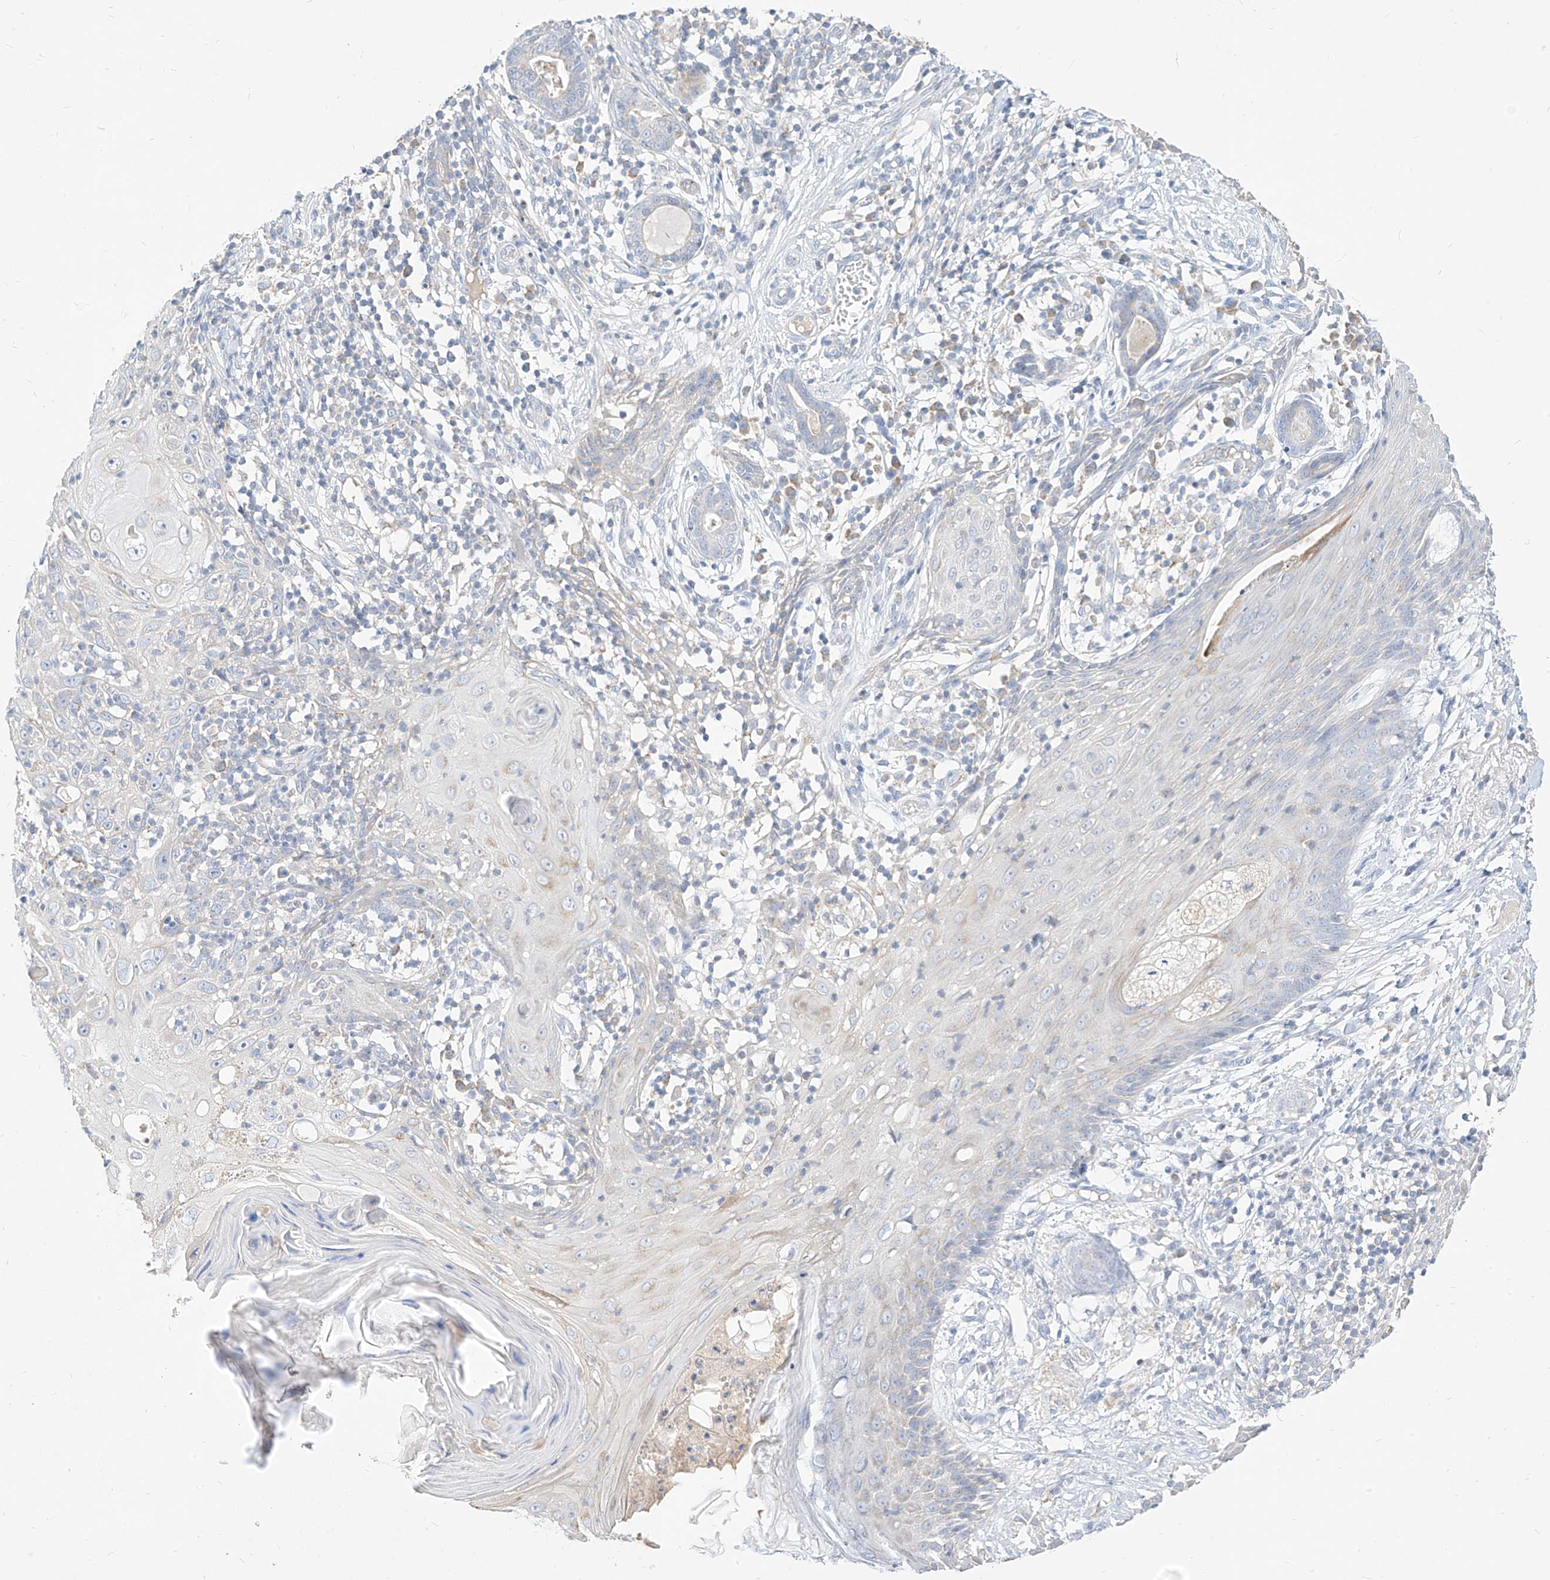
{"staining": {"intensity": "negative", "quantity": "none", "location": "none"}, "tissue": "skin cancer", "cell_type": "Tumor cells", "image_type": "cancer", "snomed": [{"axis": "morphology", "description": "Squamous cell carcinoma, NOS"}, {"axis": "topography", "description": "Skin"}], "caption": "Tumor cells are negative for brown protein staining in skin cancer (squamous cell carcinoma). The staining was performed using DAB (3,3'-diaminobenzidine) to visualize the protein expression in brown, while the nuclei were stained in blue with hematoxylin (Magnification: 20x).", "gene": "RASA2", "patient": {"sex": "female", "age": 88}}